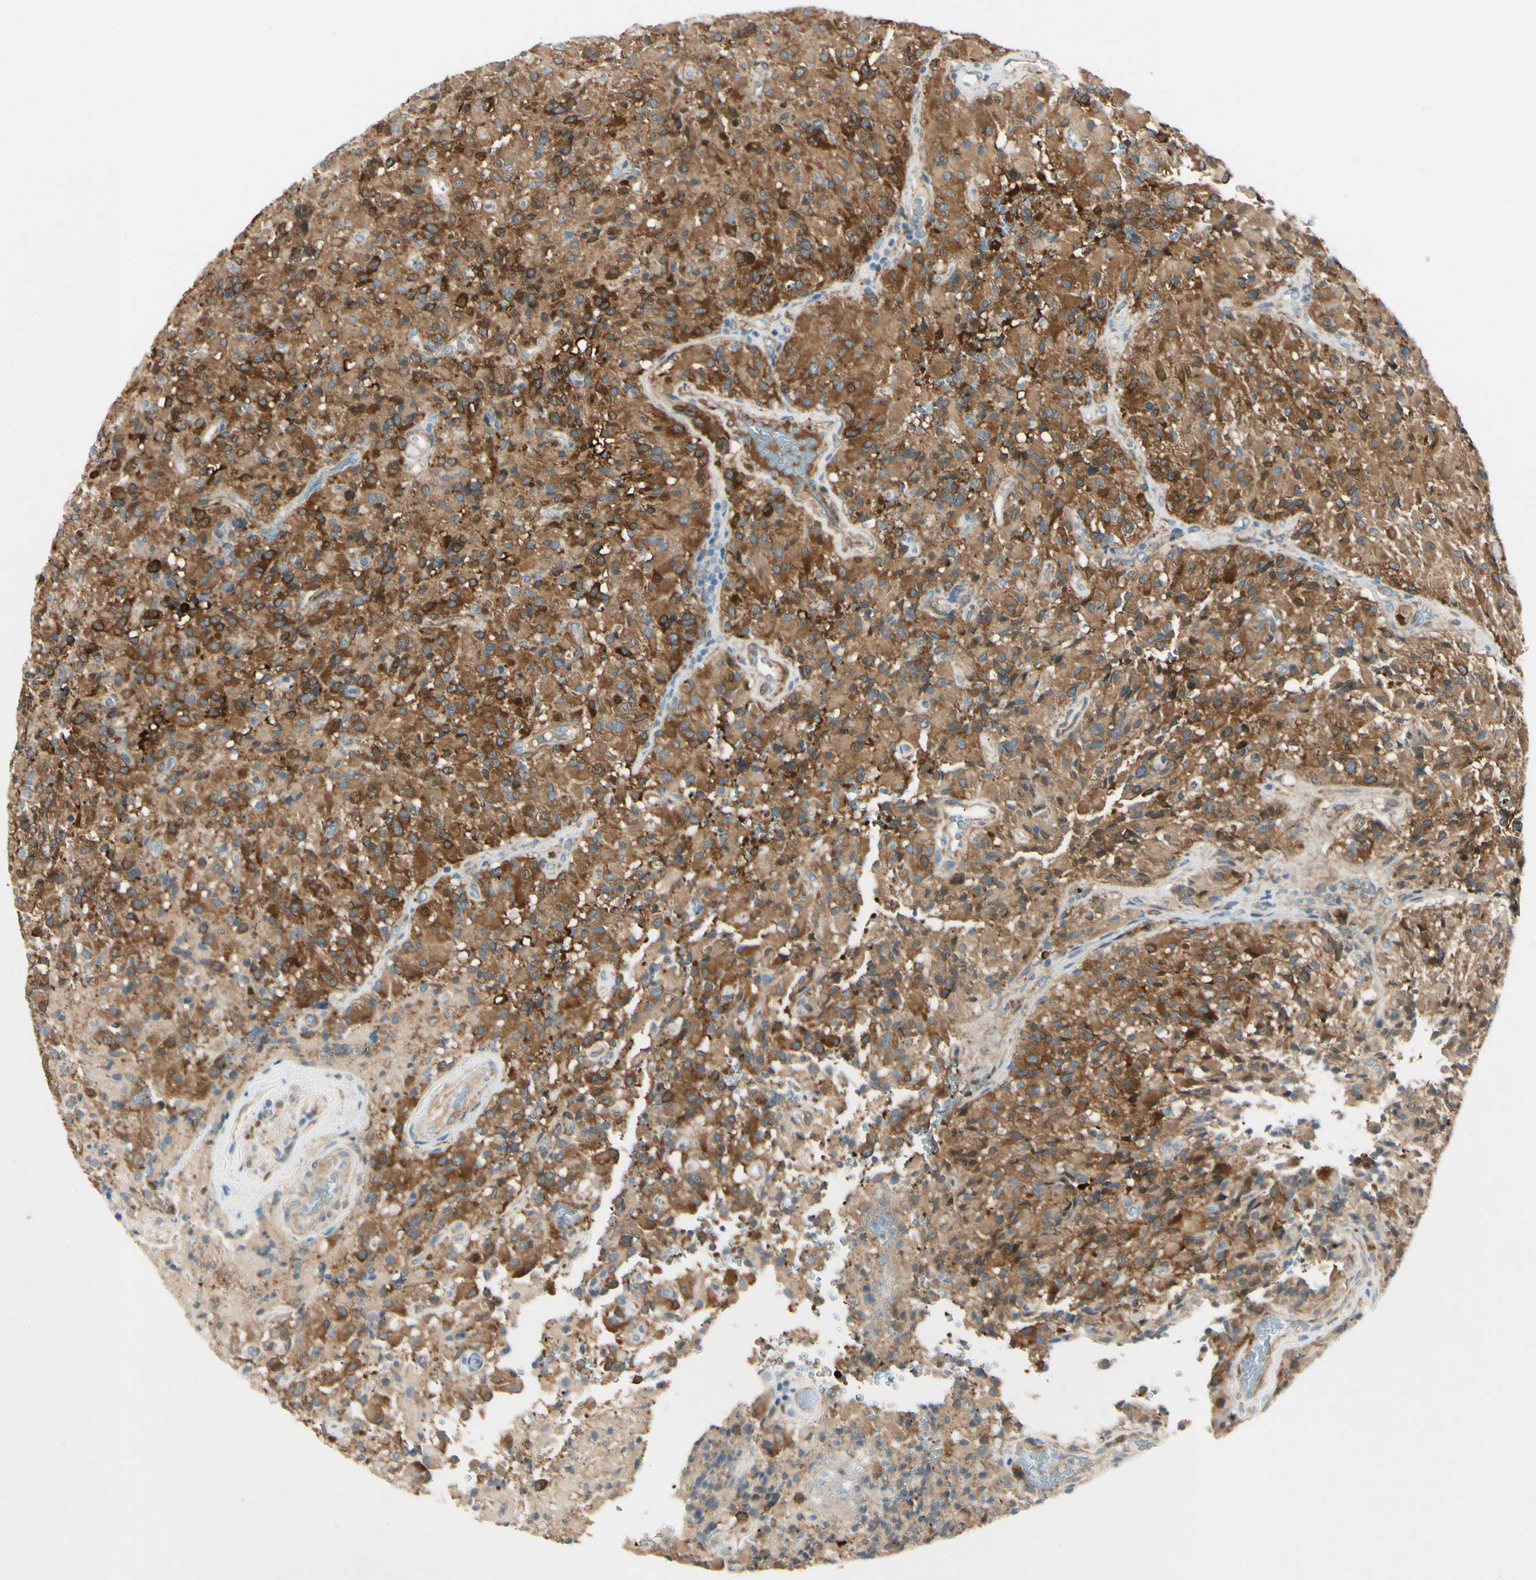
{"staining": {"intensity": "moderate", "quantity": ">75%", "location": "cytoplasmic/membranous"}, "tissue": "glioma", "cell_type": "Tumor cells", "image_type": "cancer", "snomed": [{"axis": "morphology", "description": "Glioma, malignant, High grade"}, {"axis": "topography", "description": "Brain"}], "caption": "Tumor cells show medium levels of moderate cytoplasmic/membranous positivity in approximately >75% of cells in malignant glioma (high-grade). The protein is stained brown, and the nuclei are stained in blue (DAB (3,3'-diaminobenzidine) IHC with brightfield microscopy, high magnification).", "gene": "AMPH", "patient": {"sex": "male", "age": 71}}